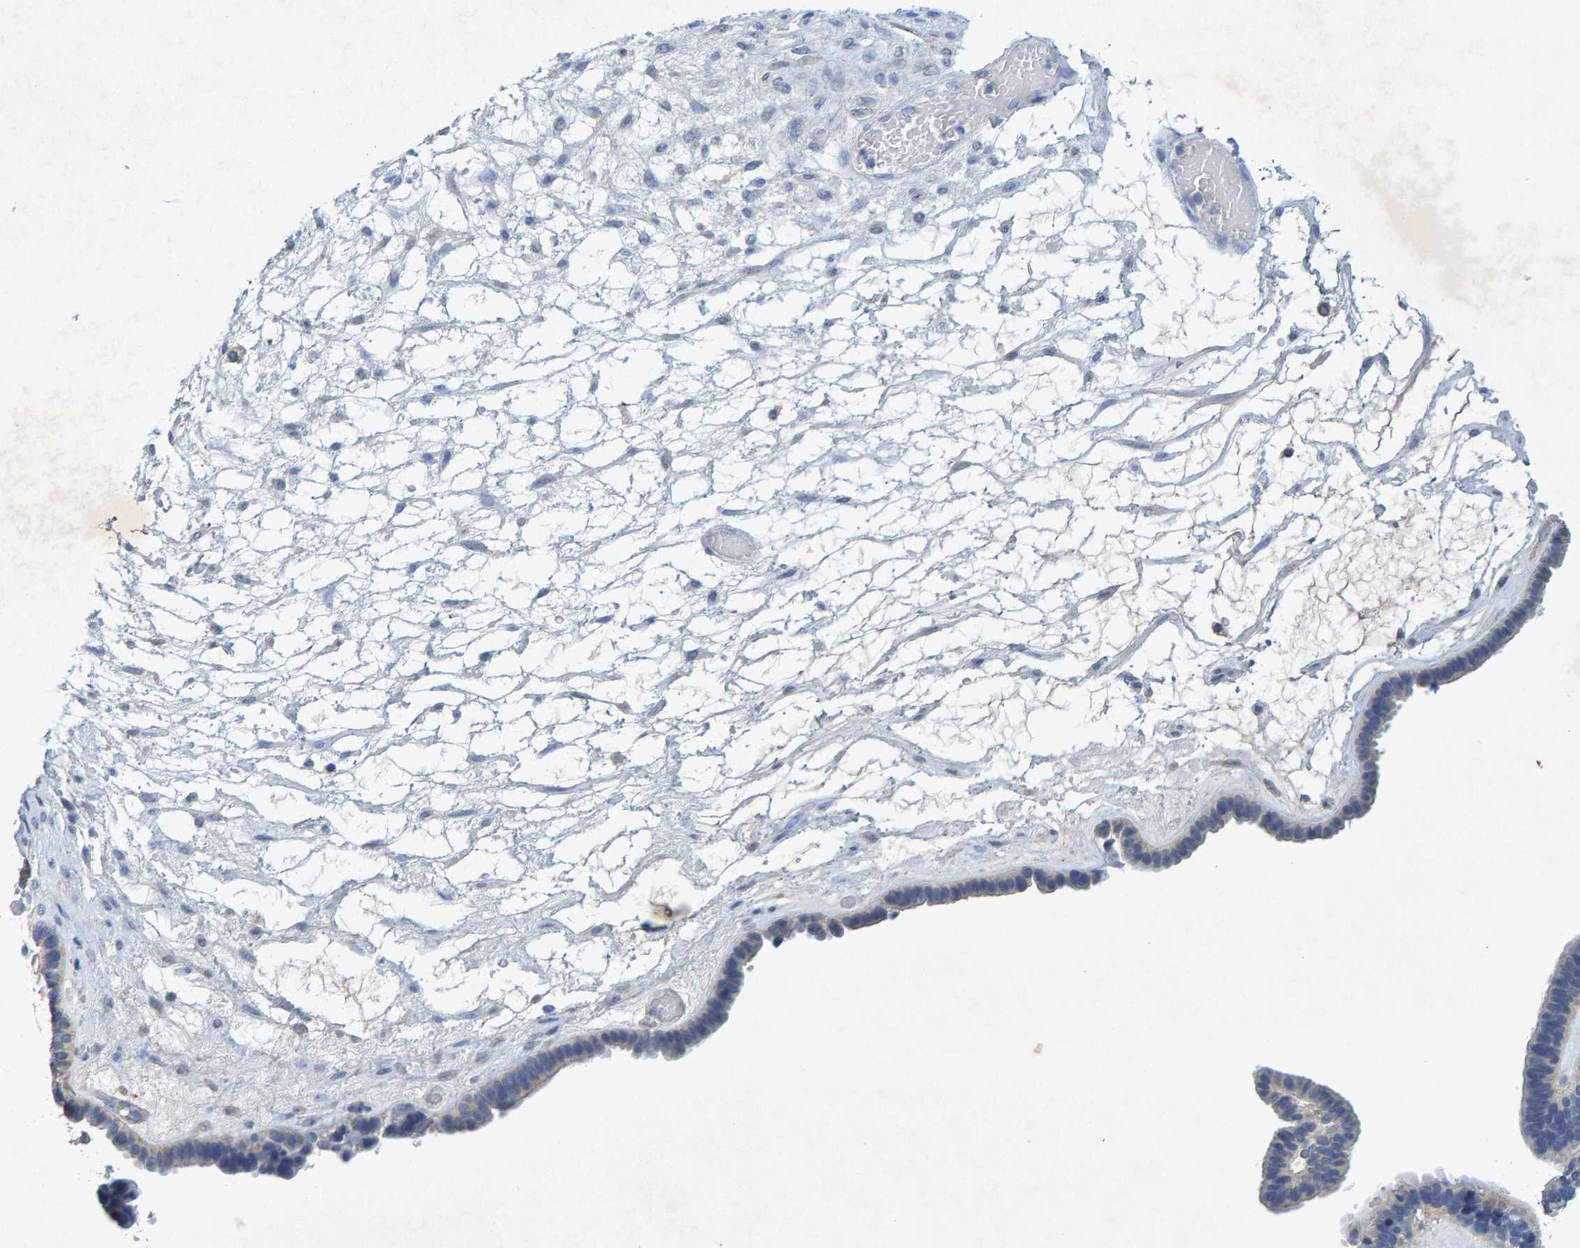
{"staining": {"intensity": "negative", "quantity": "none", "location": "none"}, "tissue": "ovarian cancer", "cell_type": "Tumor cells", "image_type": "cancer", "snomed": [{"axis": "morphology", "description": "Cystadenocarcinoma, serous, NOS"}, {"axis": "topography", "description": "Ovary"}], "caption": "Tumor cells are negative for brown protein staining in ovarian cancer.", "gene": "CTH", "patient": {"sex": "female", "age": 56}}